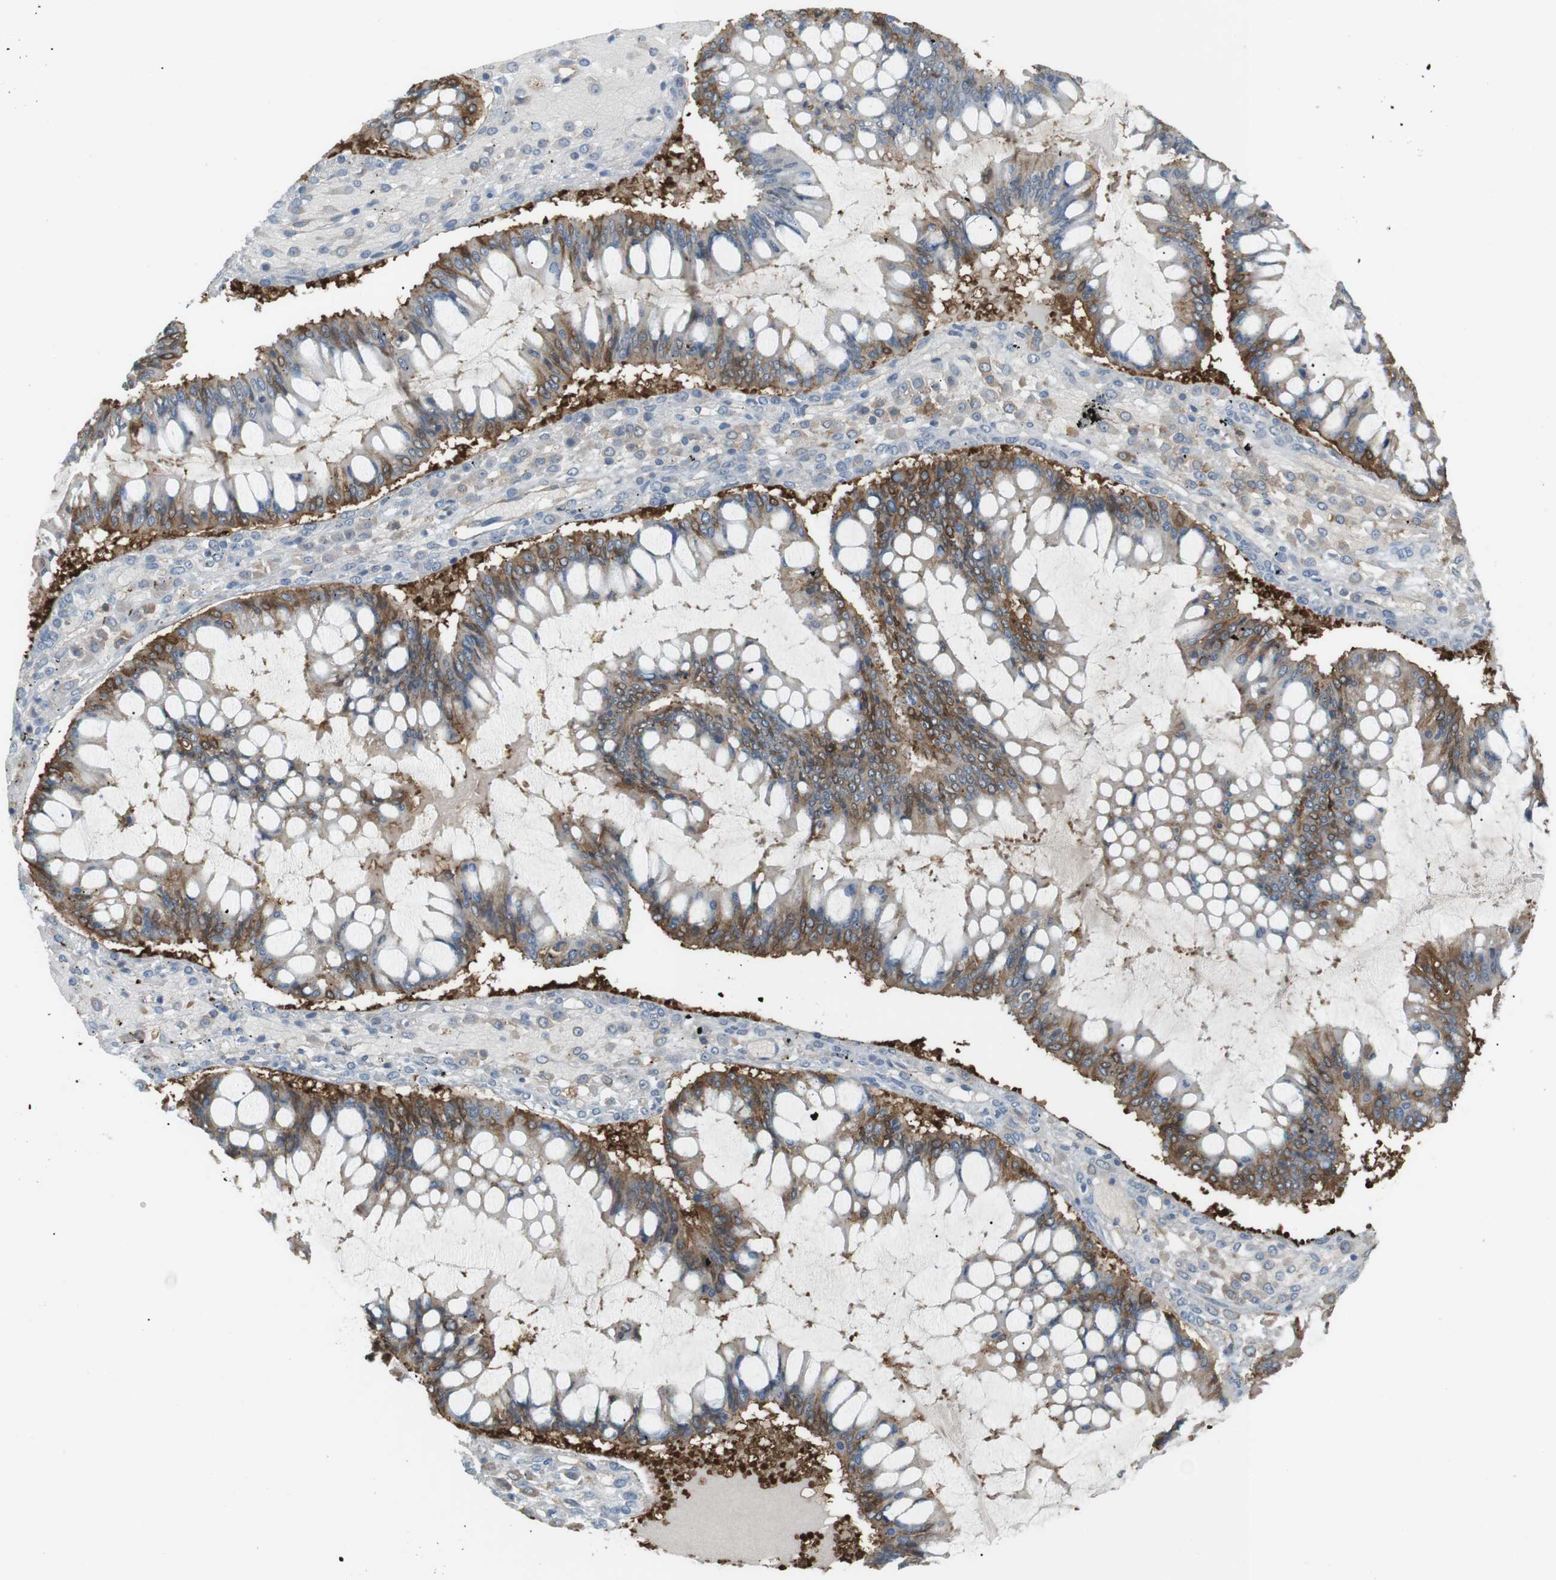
{"staining": {"intensity": "moderate", "quantity": ">75%", "location": "cytoplasmic/membranous"}, "tissue": "ovarian cancer", "cell_type": "Tumor cells", "image_type": "cancer", "snomed": [{"axis": "morphology", "description": "Cystadenocarcinoma, mucinous, NOS"}, {"axis": "topography", "description": "Ovary"}], "caption": "High-power microscopy captured an IHC image of mucinous cystadenocarcinoma (ovarian), revealing moderate cytoplasmic/membranous expression in about >75% of tumor cells.", "gene": "PEPD", "patient": {"sex": "female", "age": 73}}